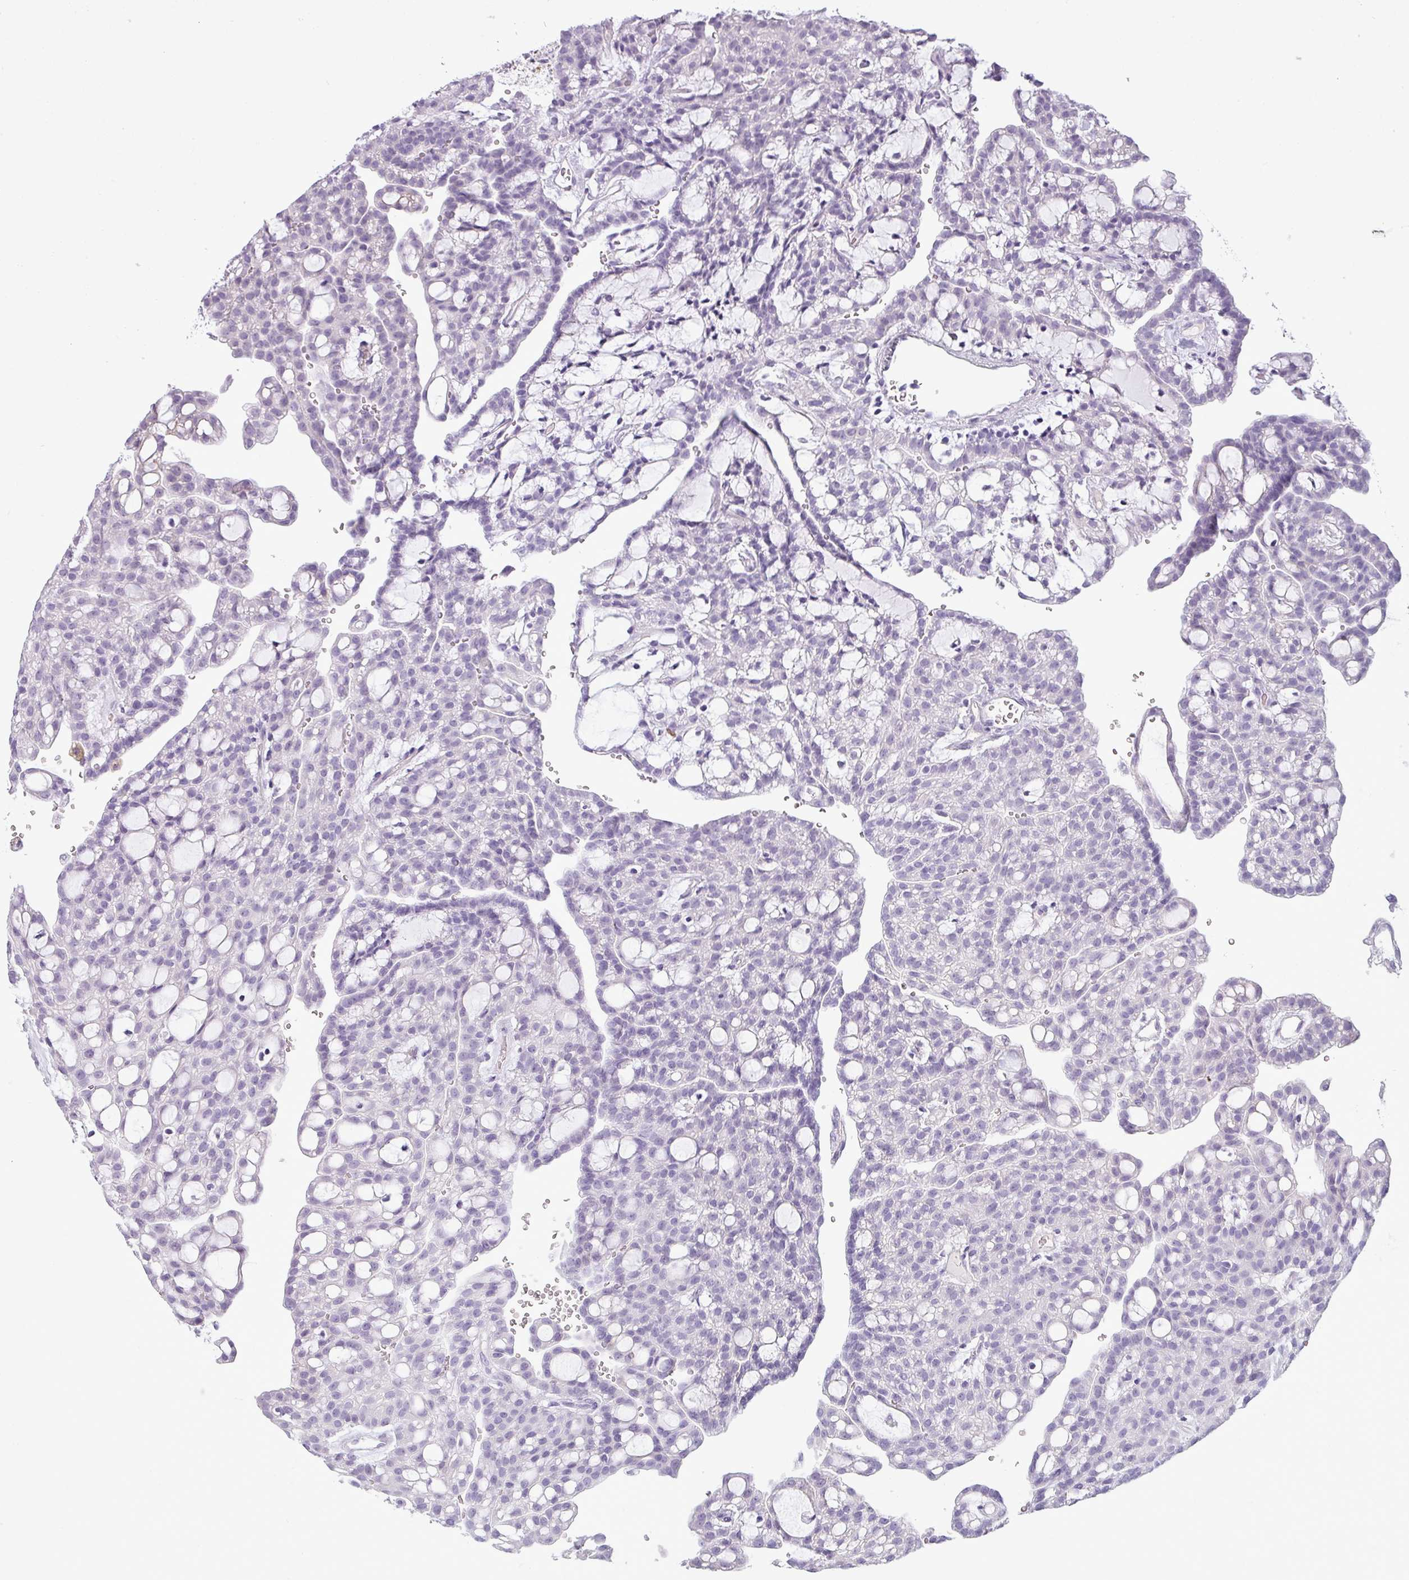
{"staining": {"intensity": "negative", "quantity": "none", "location": "none"}, "tissue": "renal cancer", "cell_type": "Tumor cells", "image_type": "cancer", "snomed": [{"axis": "morphology", "description": "Adenocarcinoma, NOS"}, {"axis": "topography", "description": "Kidney"}], "caption": "A high-resolution histopathology image shows immunohistochemistry (IHC) staining of adenocarcinoma (renal), which shows no significant staining in tumor cells. (DAB immunohistochemistry, high magnification).", "gene": "CDH16", "patient": {"sex": "male", "age": 63}}